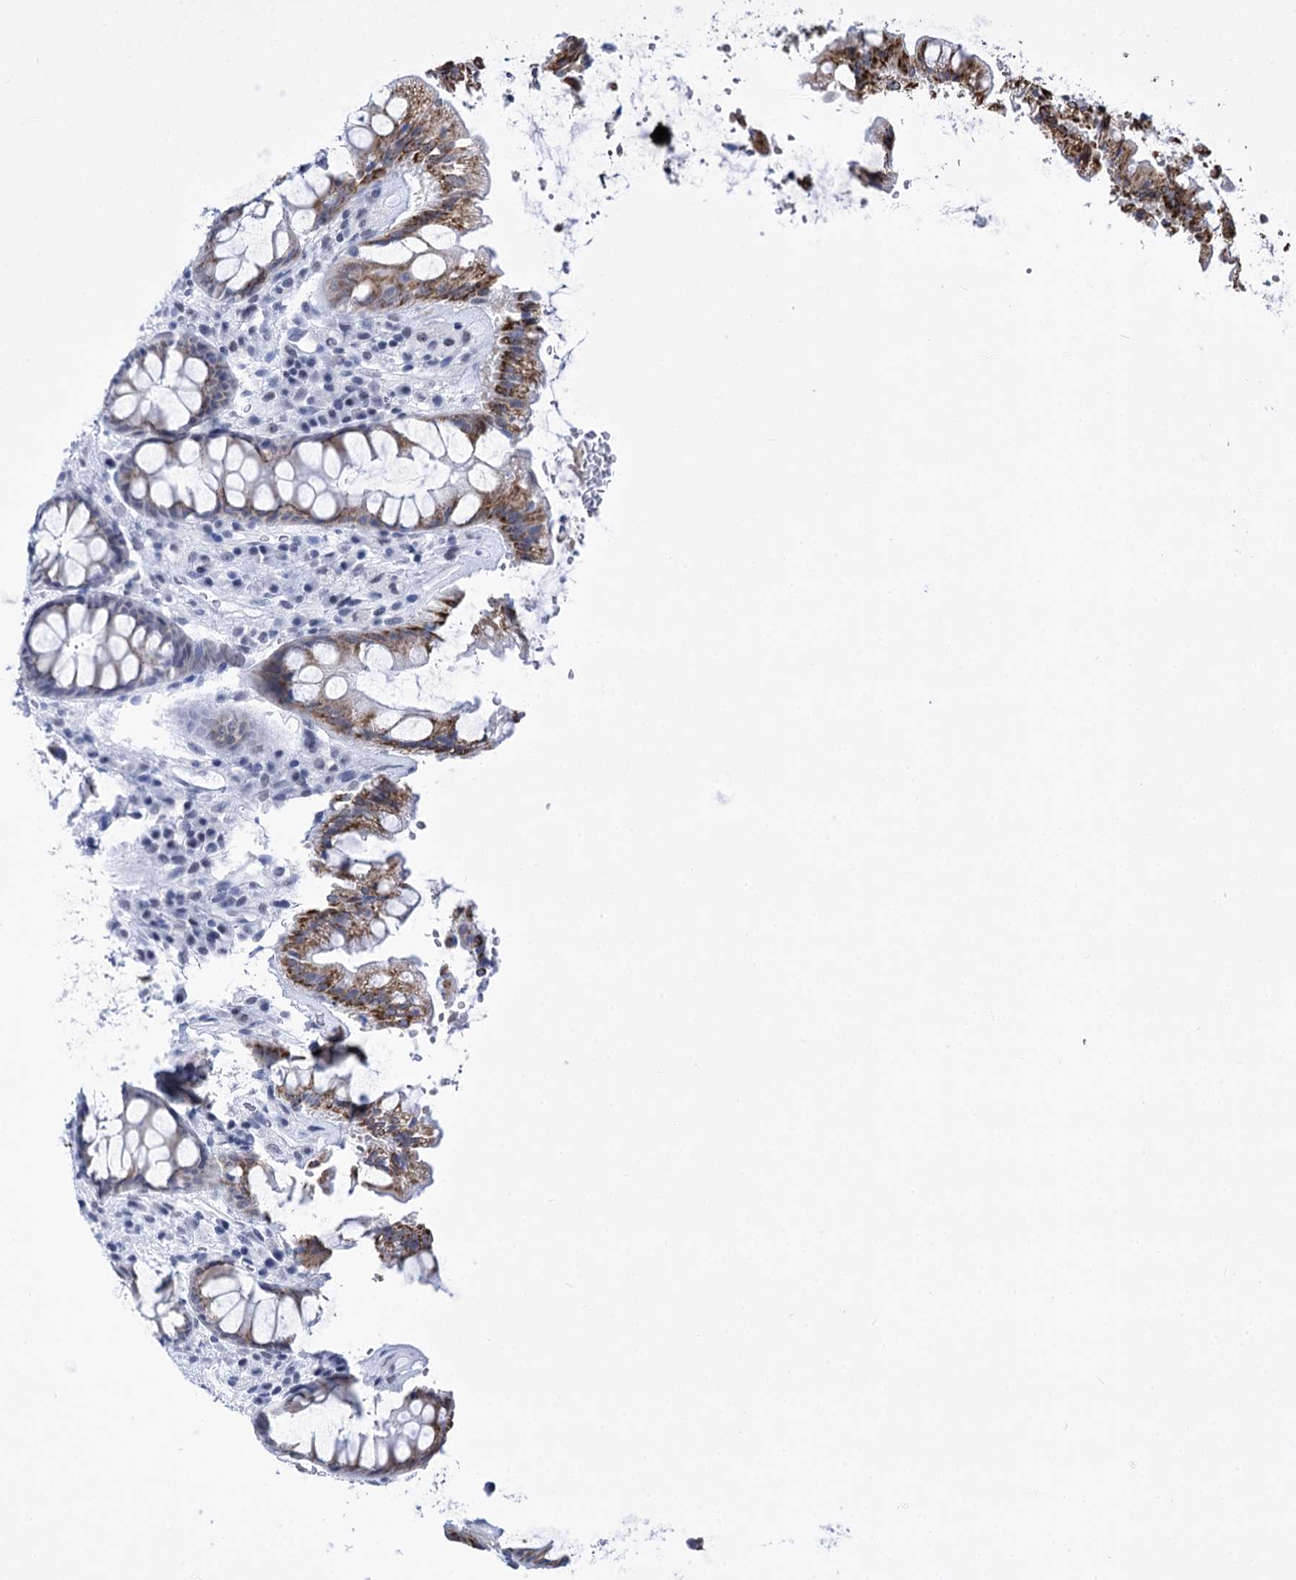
{"staining": {"intensity": "moderate", "quantity": "<25%", "location": "cytoplasmic/membranous"}, "tissue": "rectum", "cell_type": "Glandular cells", "image_type": "normal", "snomed": [{"axis": "morphology", "description": "Normal tissue, NOS"}, {"axis": "topography", "description": "Rectum"}], "caption": "An immunohistochemistry histopathology image of unremarkable tissue is shown. Protein staining in brown highlights moderate cytoplasmic/membranous positivity in rectum within glandular cells. The protein is stained brown, and the nuclei are stained in blue (DAB IHC with brightfield microscopy, high magnification).", "gene": "POU4F3", "patient": {"sex": "female", "age": 46}}